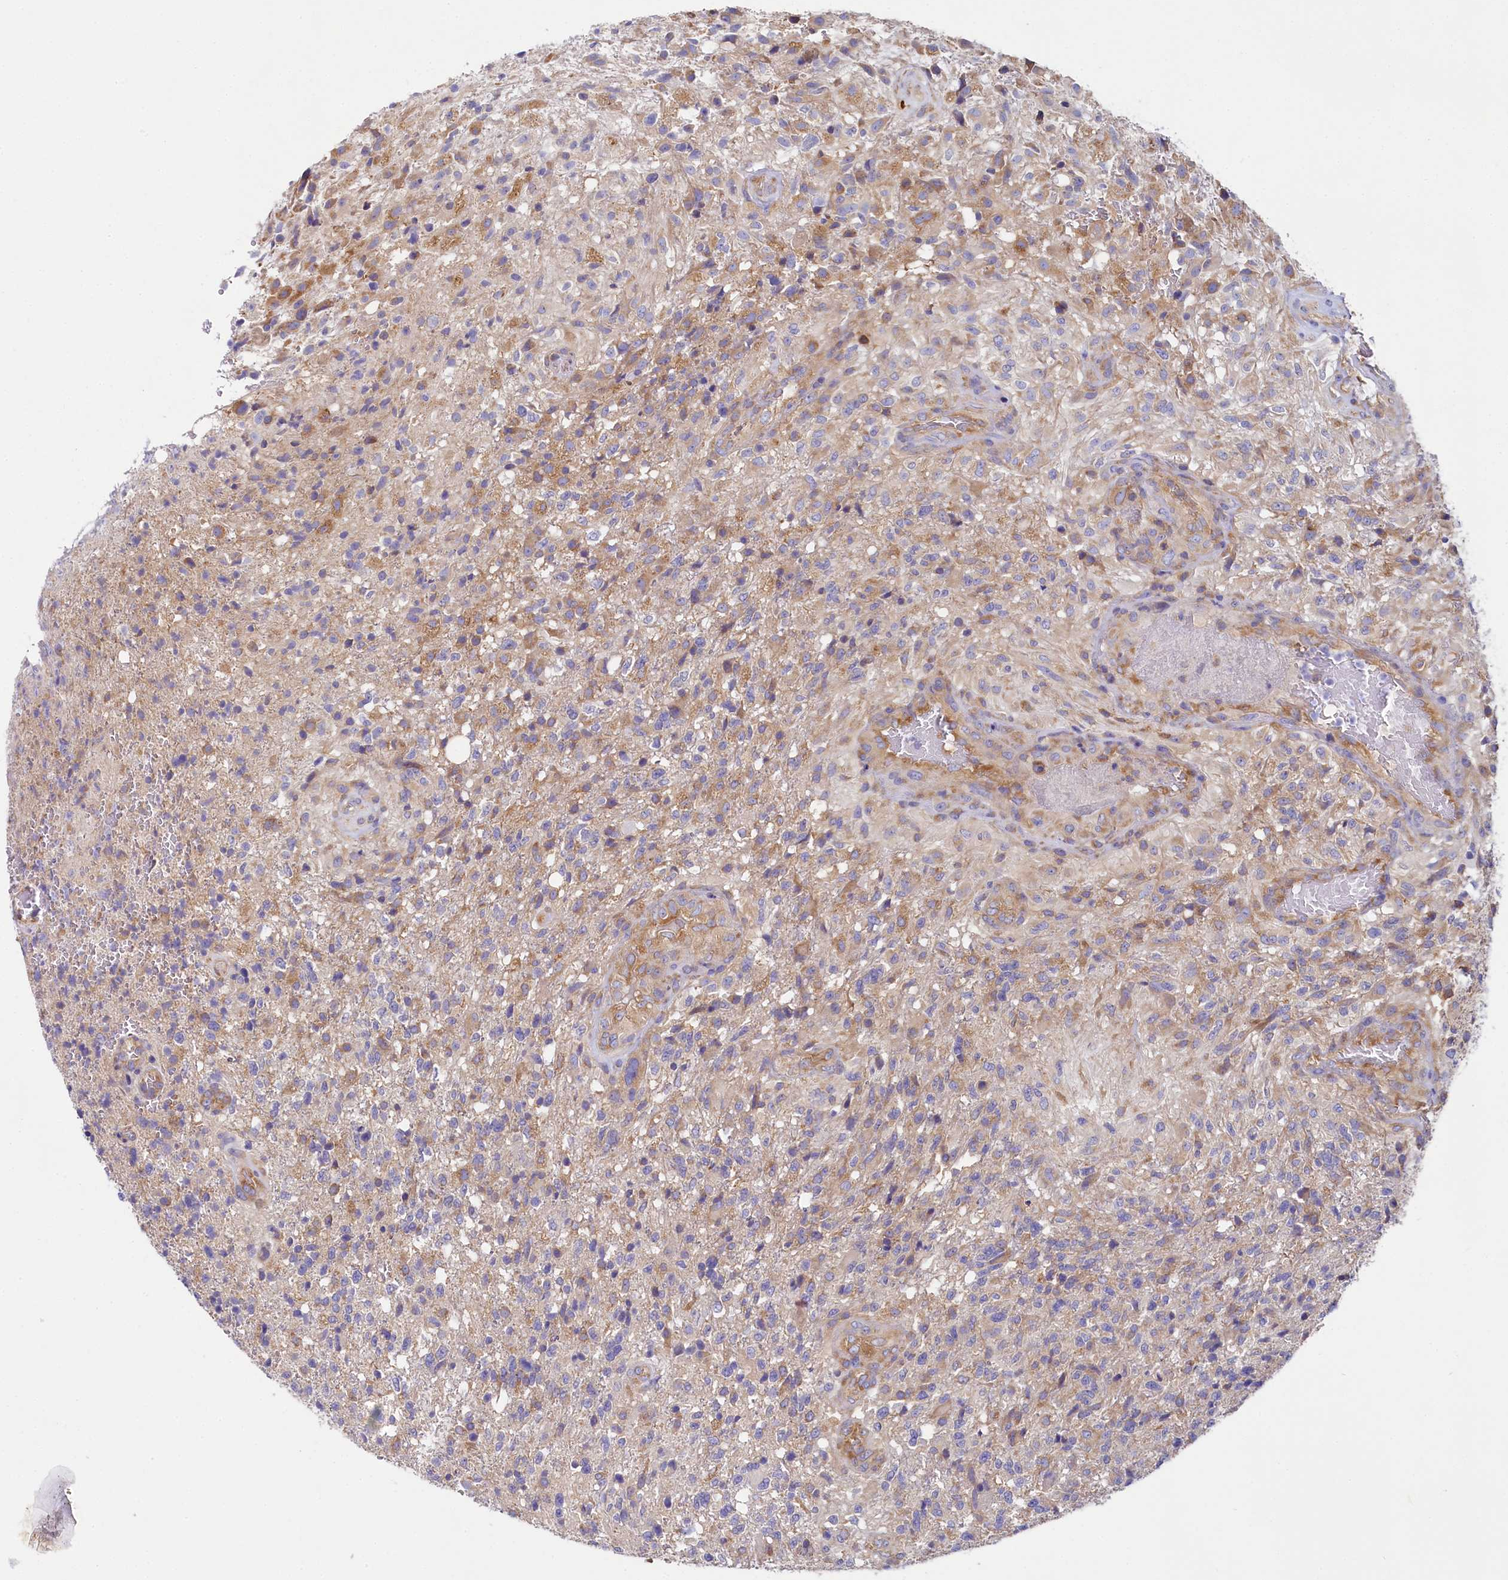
{"staining": {"intensity": "weak", "quantity": "<25%", "location": "cytoplasmic/membranous"}, "tissue": "glioma", "cell_type": "Tumor cells", "image_type": "cancer", "snomed": [{"axis": "morphology", "description": "Glioma, malignant, High grade"}, {"axis": "topography", "description": "Brain"}], "caption": "This is an immunohistochemistry (IHC) micrograph of glioma. There is no expression in tumor cells.", "gene": "QARS1", "patient": {"sex": "male", "age": 56}}